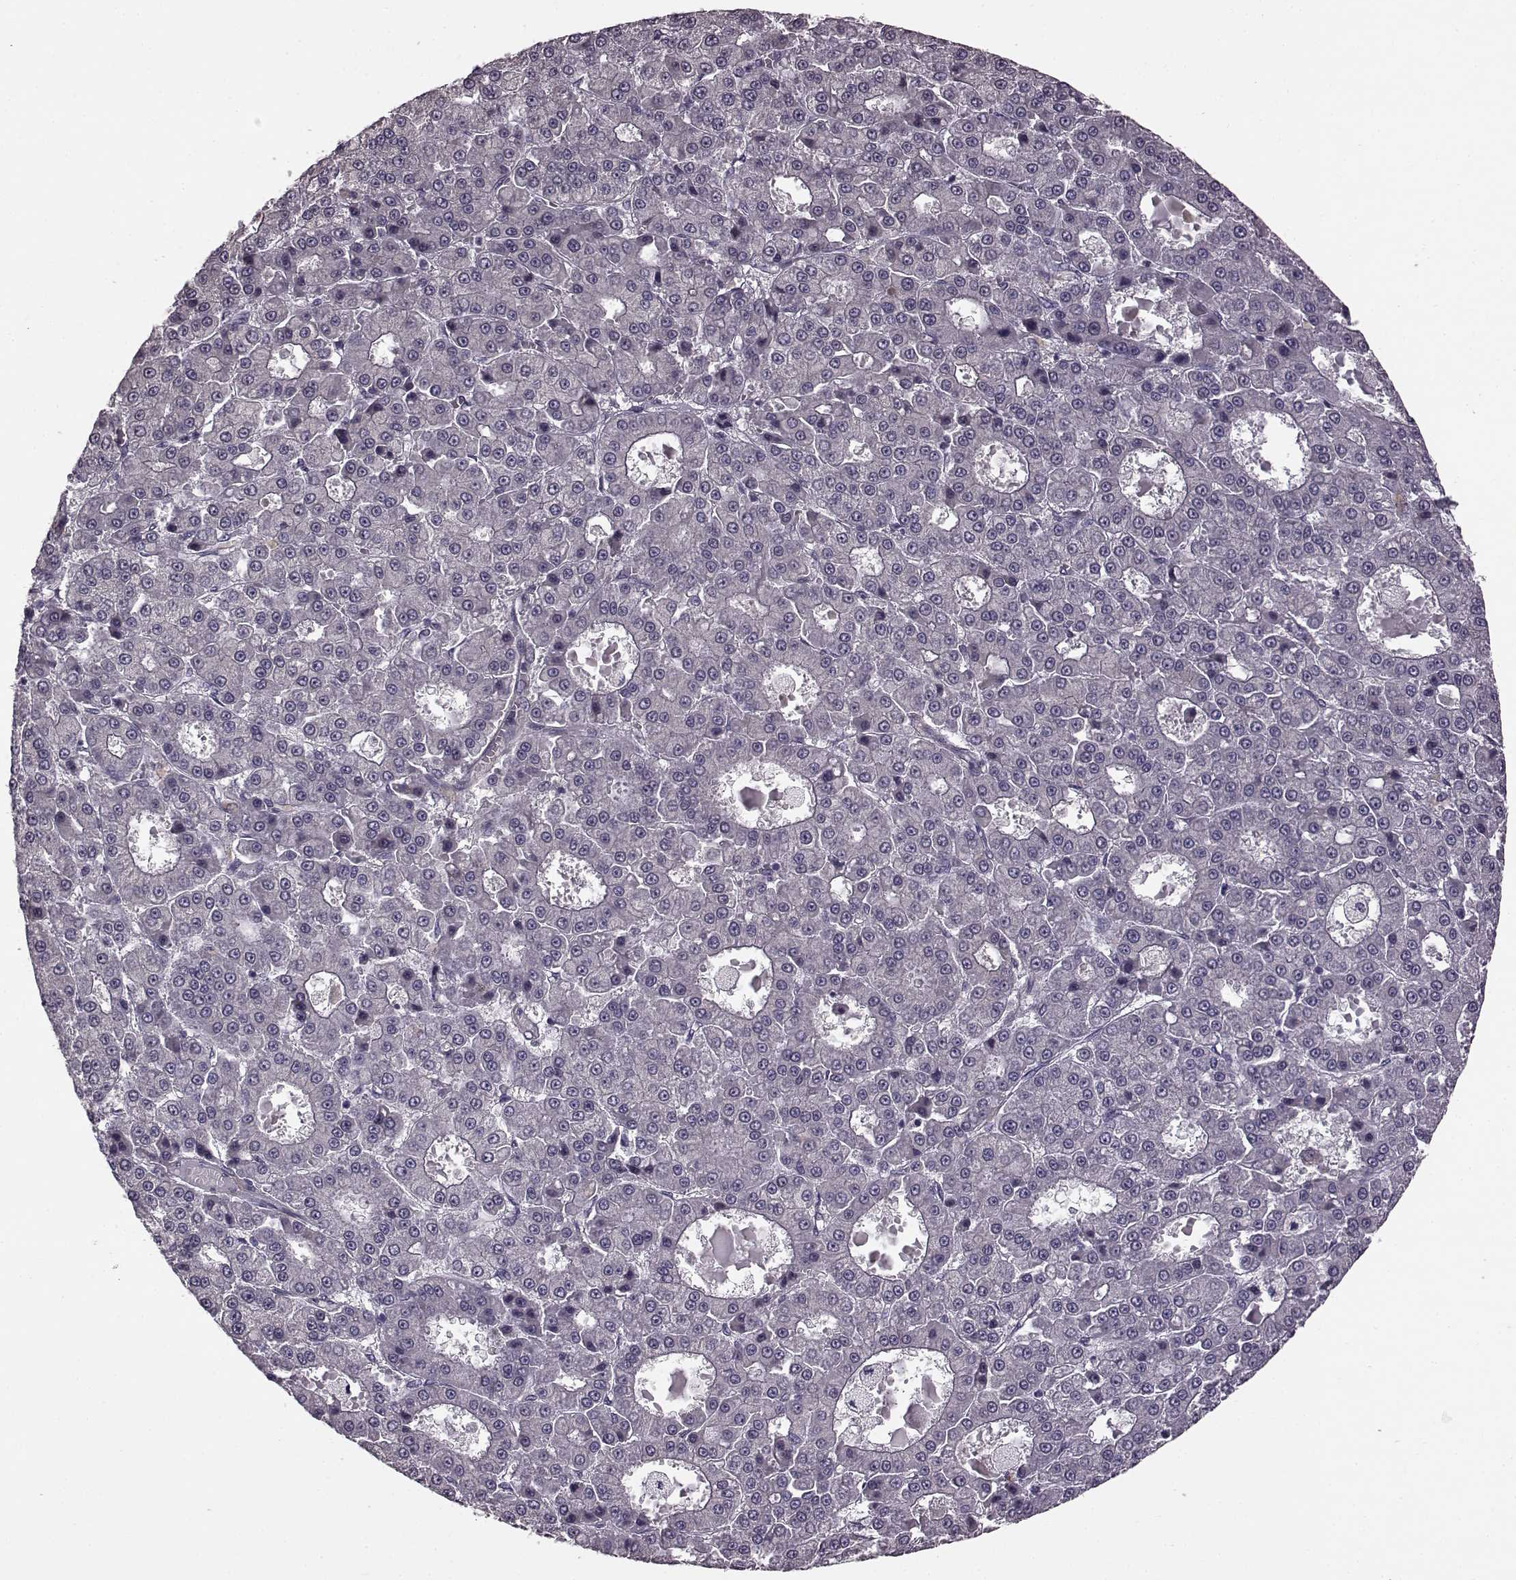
{"staining": {"intensity": "negative", "quantity": "none", "location": "none"}, "tissue": "liver cancer", "cell_type": "Tumor cells", "image_type": "cancer", "snomed": [{"axis": "morphology", "description": "Carcinoma, Hepatocellular, NOS"}, {"axis": "topography", "description": "Liver"}], "caption": "The IHC photomicrograph has no significant staining in tumor cells of liver hepatocellular carcinoma tissue.", "gene": "GRK1", "patient": {"sex": "male", "age": 70}}